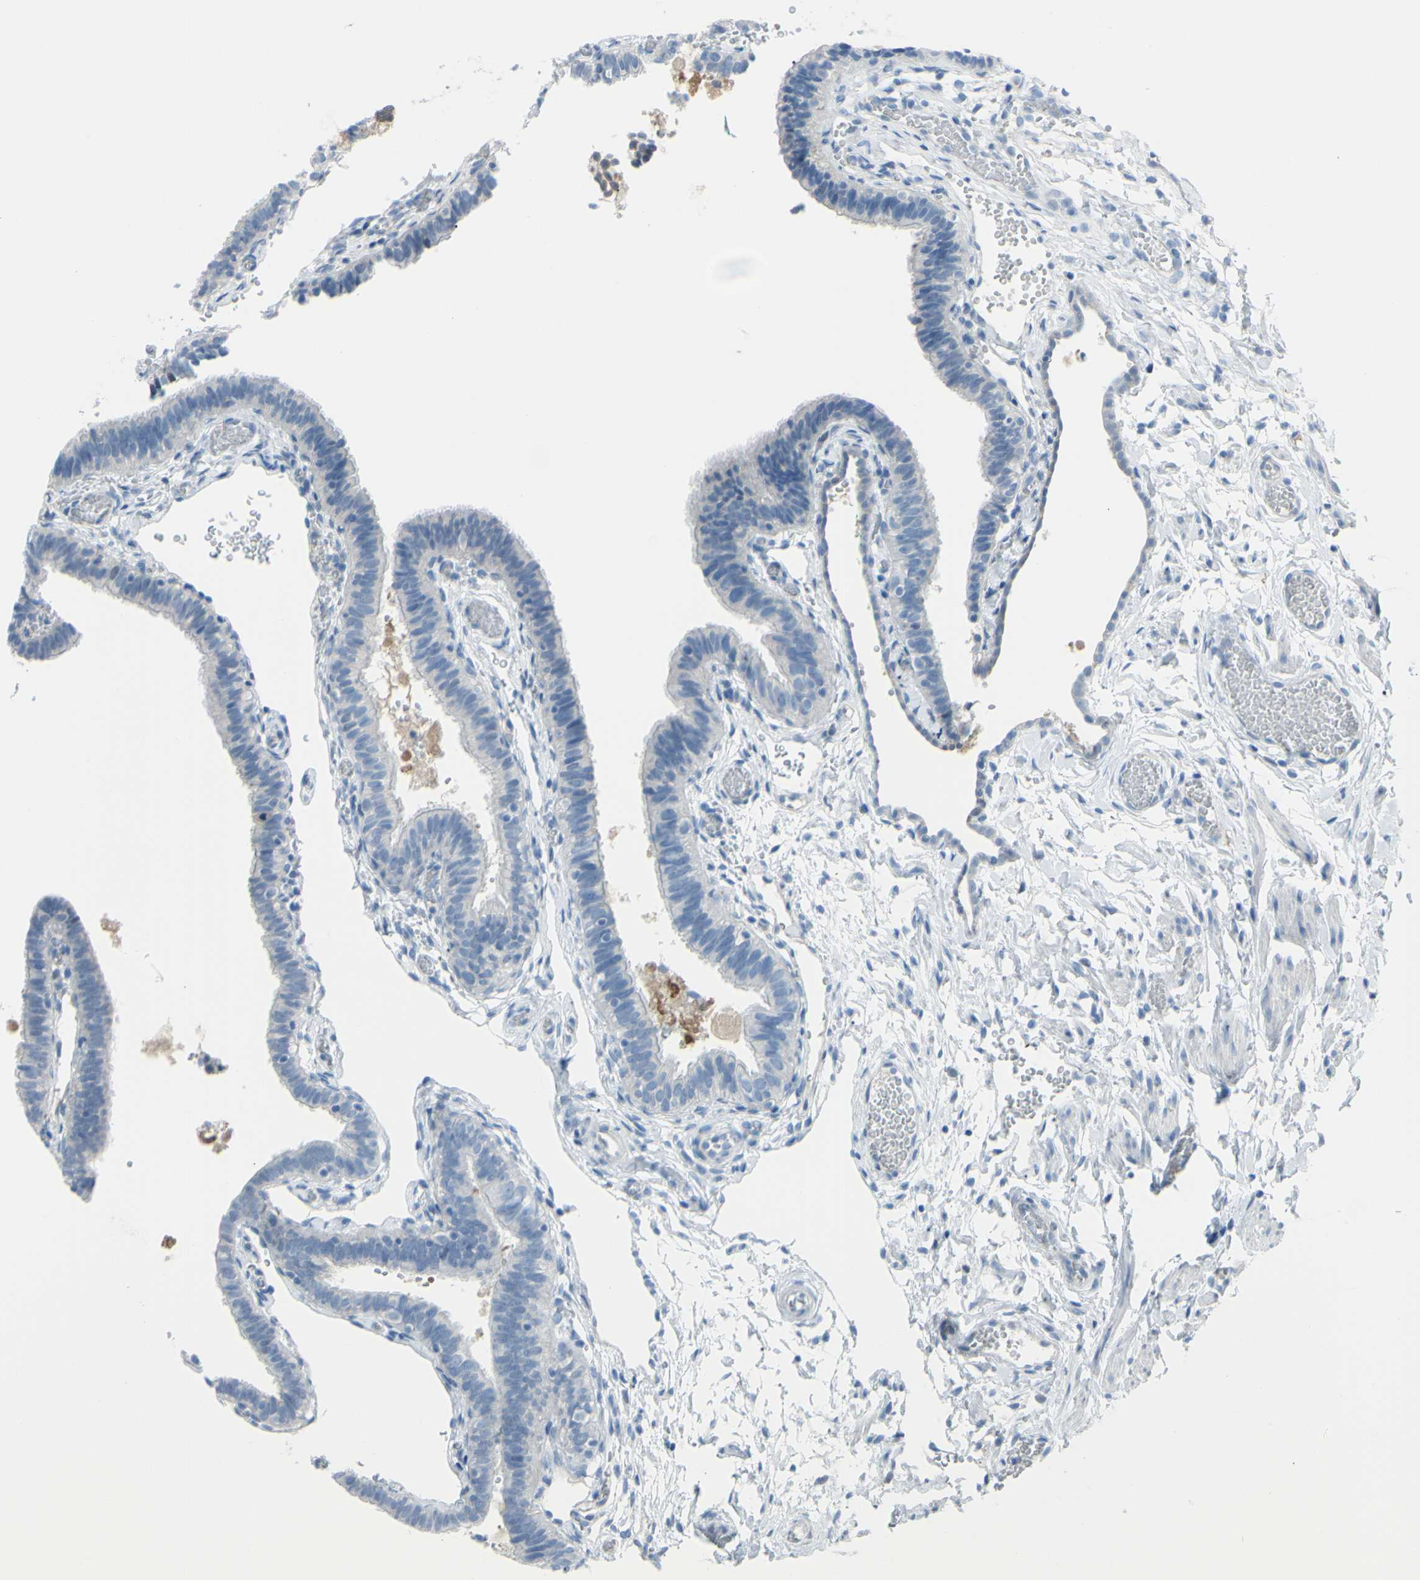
{"staining": {"intensity": "negative", "quantity": "none", "location": "none"}, "tissue": "fallopian tube", "cell_type": "Glandular cells", "image_type": "normal", "snomed": [{"axis": "morphology", "description": "Normal tissue, NOS"}, {"axis": "topography", "description": "Fallopian tube"}], "caption": "This photomicrograph is of unremarkable fallopian tube stained with immunohistochemistry (IHC) to label a protein in brown with the nuclei are counter-stained blue. There is no expression in glandular cells. Nuclei are stained in blue.", "gene": "TFPI2", "patient": {"sex": "female", "age": 46}}